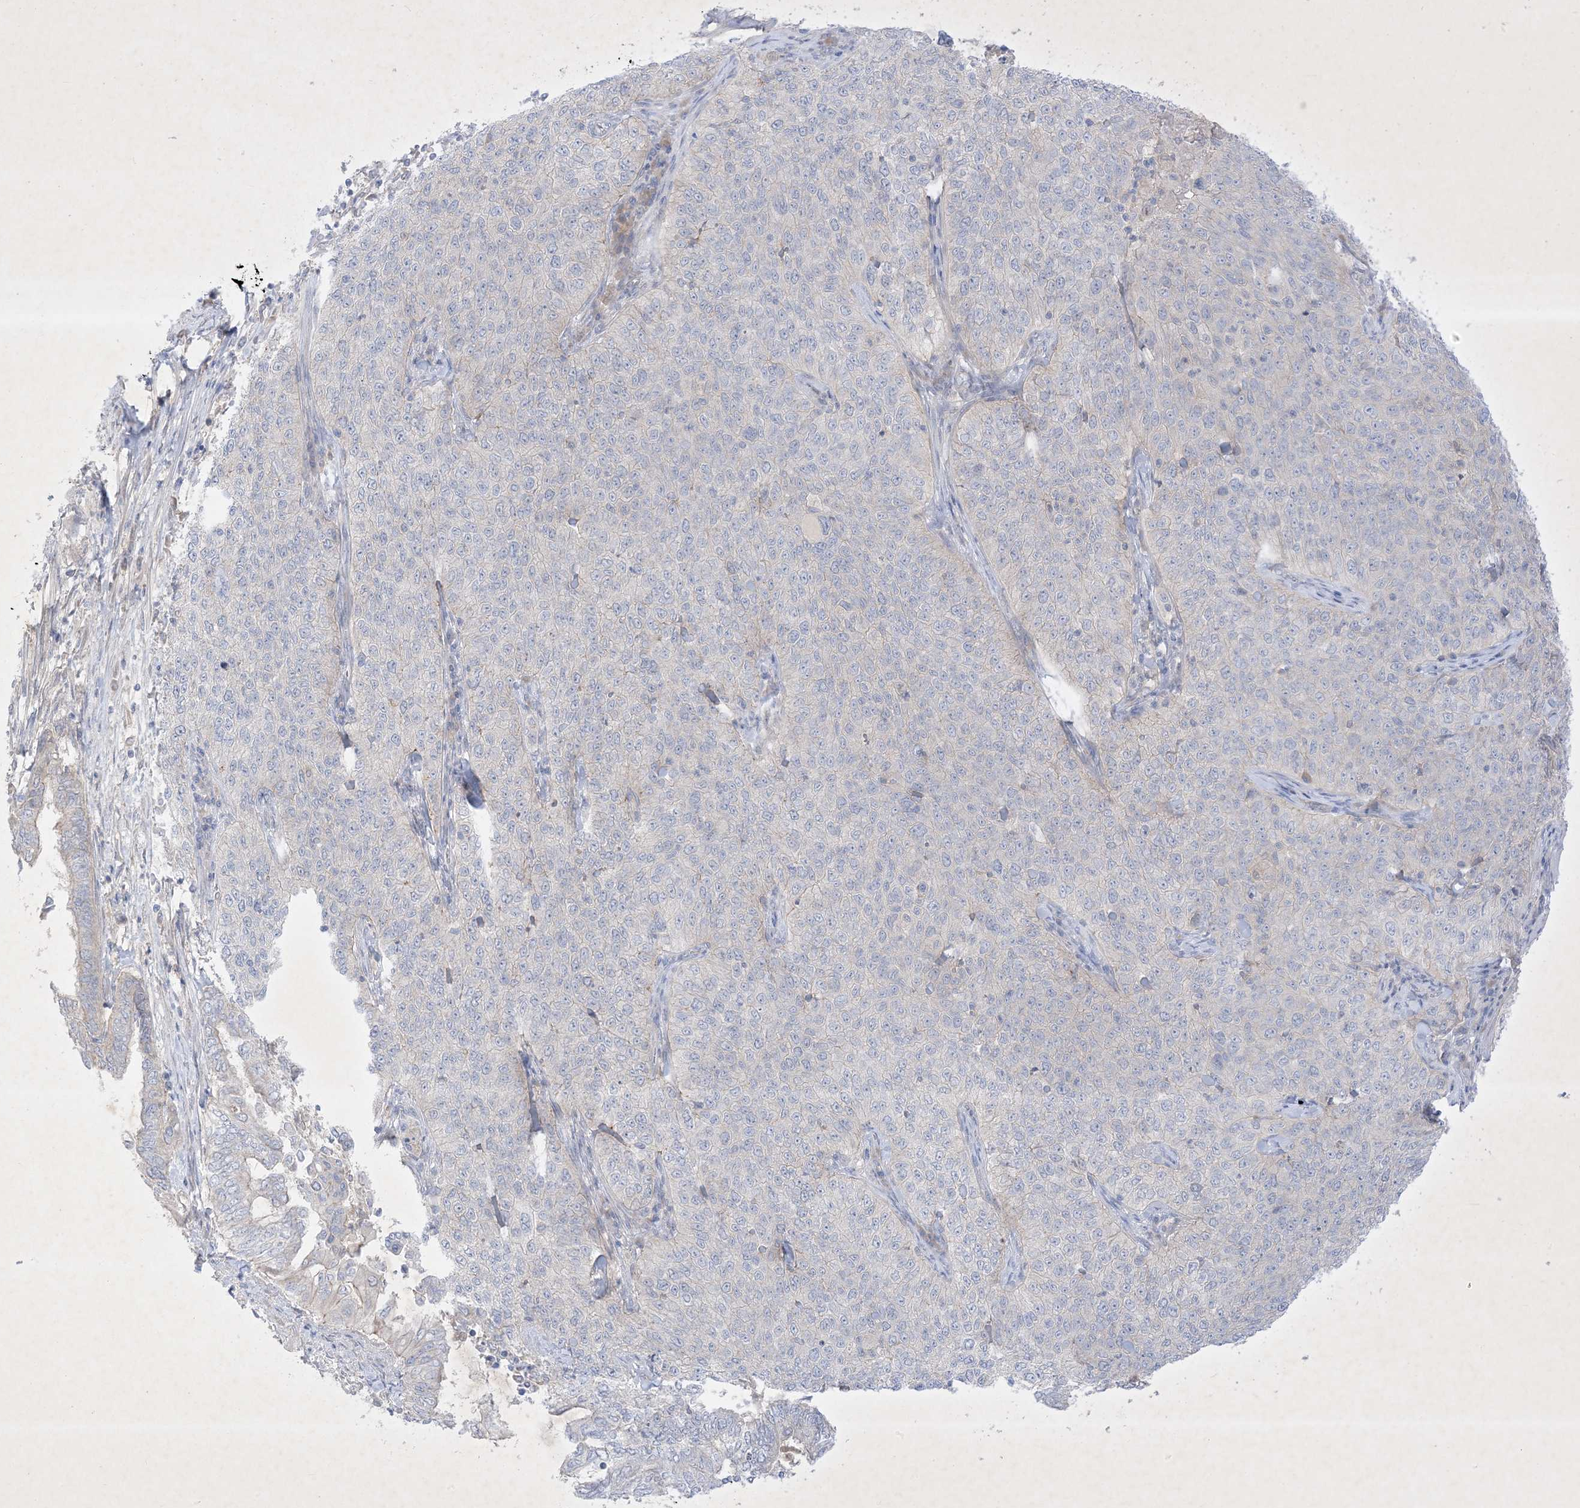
{"staining": {"intensity": "negative", "quantity": "none", "location": "none"}, "tissue": "cervical cancer", "cell_type": "Tumor cells", "image_type": "cancer", "snomed": [{"axis": "morphology", "description": "Squamous cell carcinoma, NOS"}, {"axis": "topography", "description": "Cervix"}], "caption": "Micrograph shows no protein staining in tumor cells of cervical cancer tissue.", "gene": "PLEKHA3", "patient": {"sex": "female", "age": 35}}